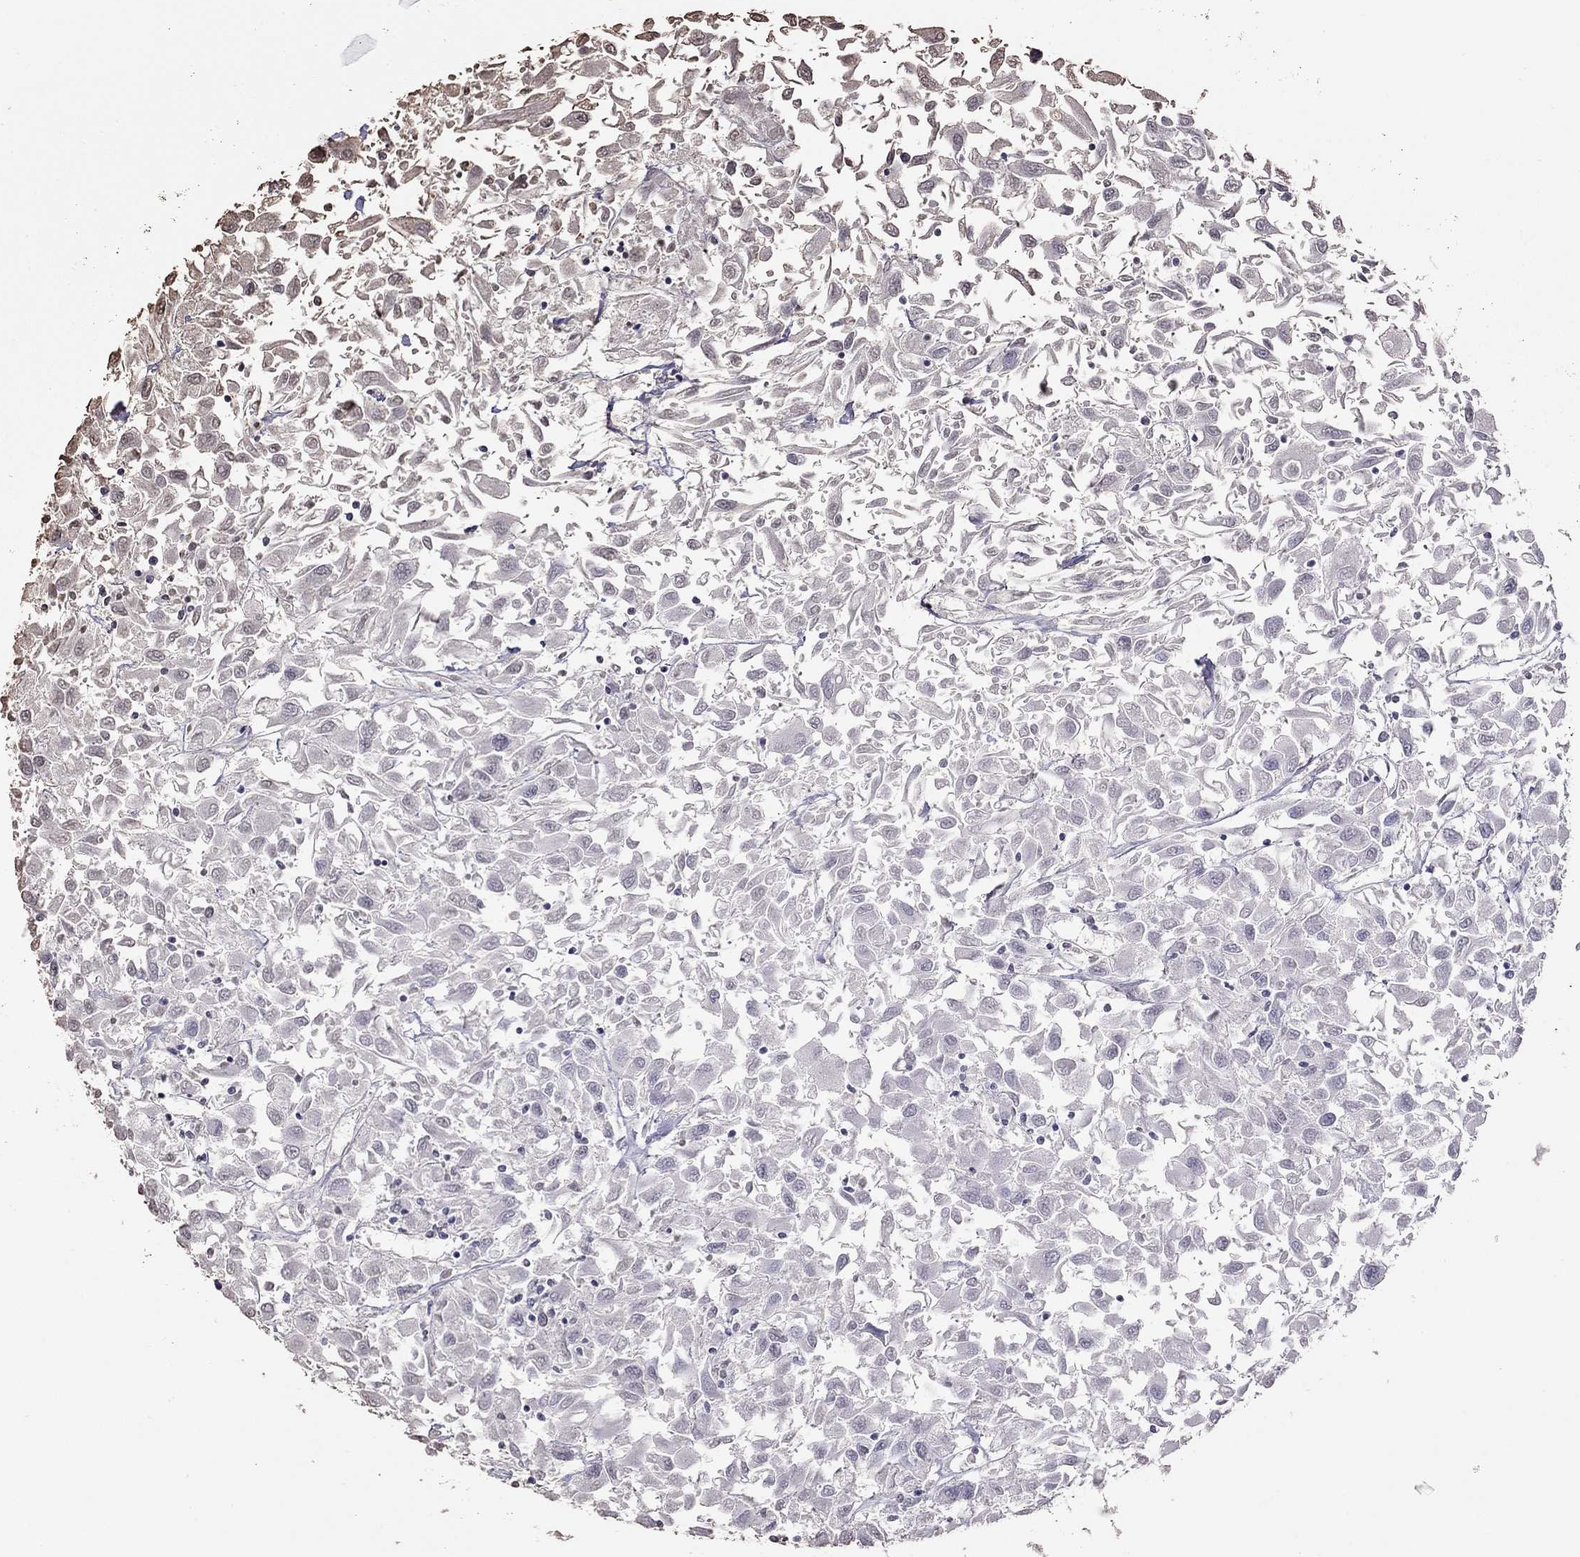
{"staining": {"intensity": "negative", "quantity": "none", "location": "none"}, "tissue": "renal cancer", "cell_type": "Tumor cells", "image_type": "cancer", "snomed": [{"axis": "morphology", "description": "Adenocarcinoma, NOS"}, {"axis": "topography", "description": "Kidney"}], "caption": "IHC micrograph of human renal cancer stained for a protein (brown), which displays no expression in tumor cells. Nuclei are stained in blue.", "gene": "SUN3", "patient": {"sex": "female", "age": 76}}